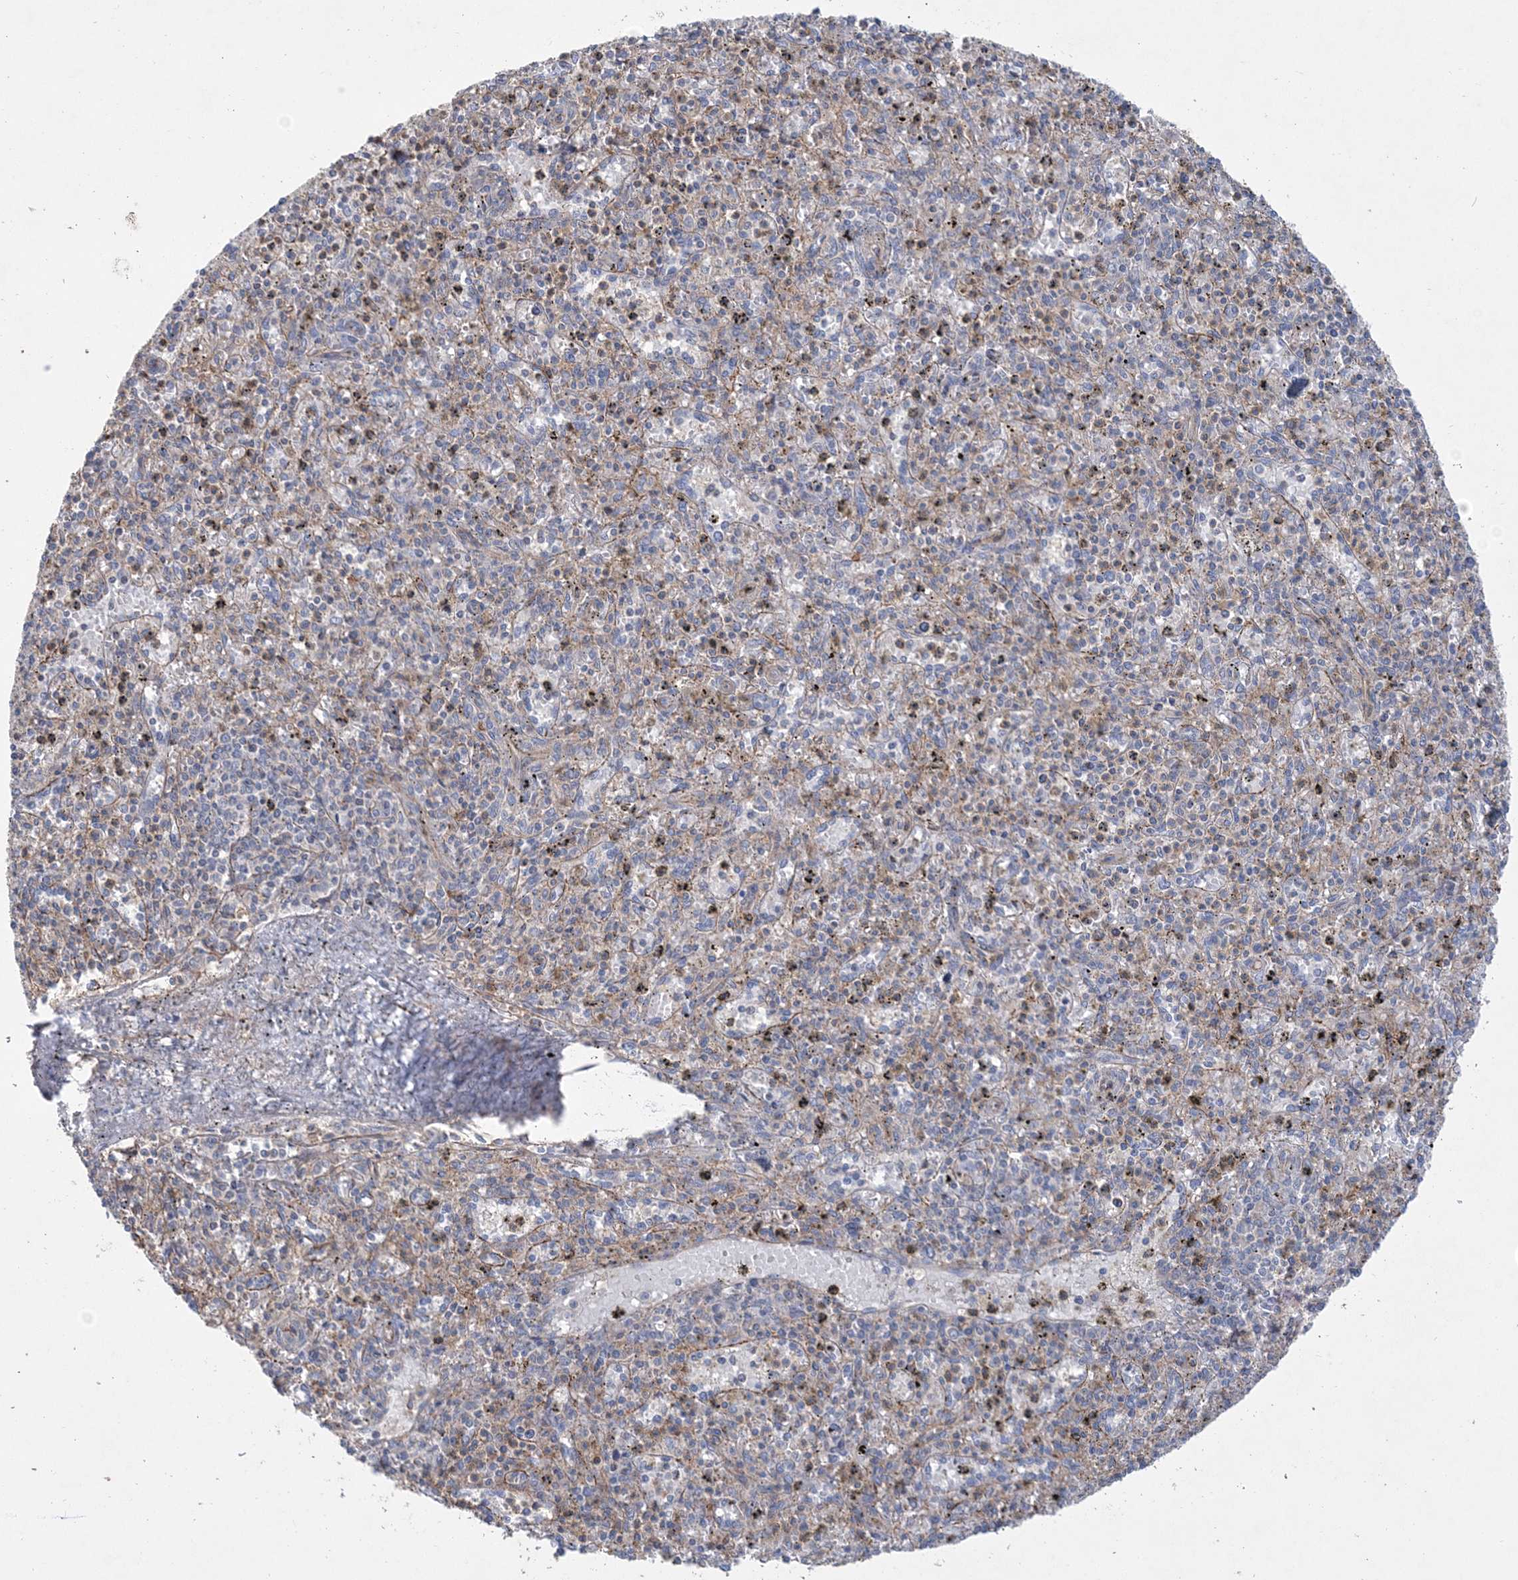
{"staining": {"intensity": "weak", "quantity": "<25%", "location": "cytoplasmic/membranous"}, "tissue": "spleen", "cell_type": "Cells in red pulp", "image_type": "normal", "snomed": [{"axis": "morphology", "description": "Normal tissue, NOS"}, {"axis": "topography", "description": "Spleen"}], "caption": "Cells in red pulp show no significant expression in unremarkable spleen. (DAB immunohistochemistry (IHC) with hematoxylin counter stain).", "gene": "PIGC", "patient": {"sex": "male", "age": 72}}